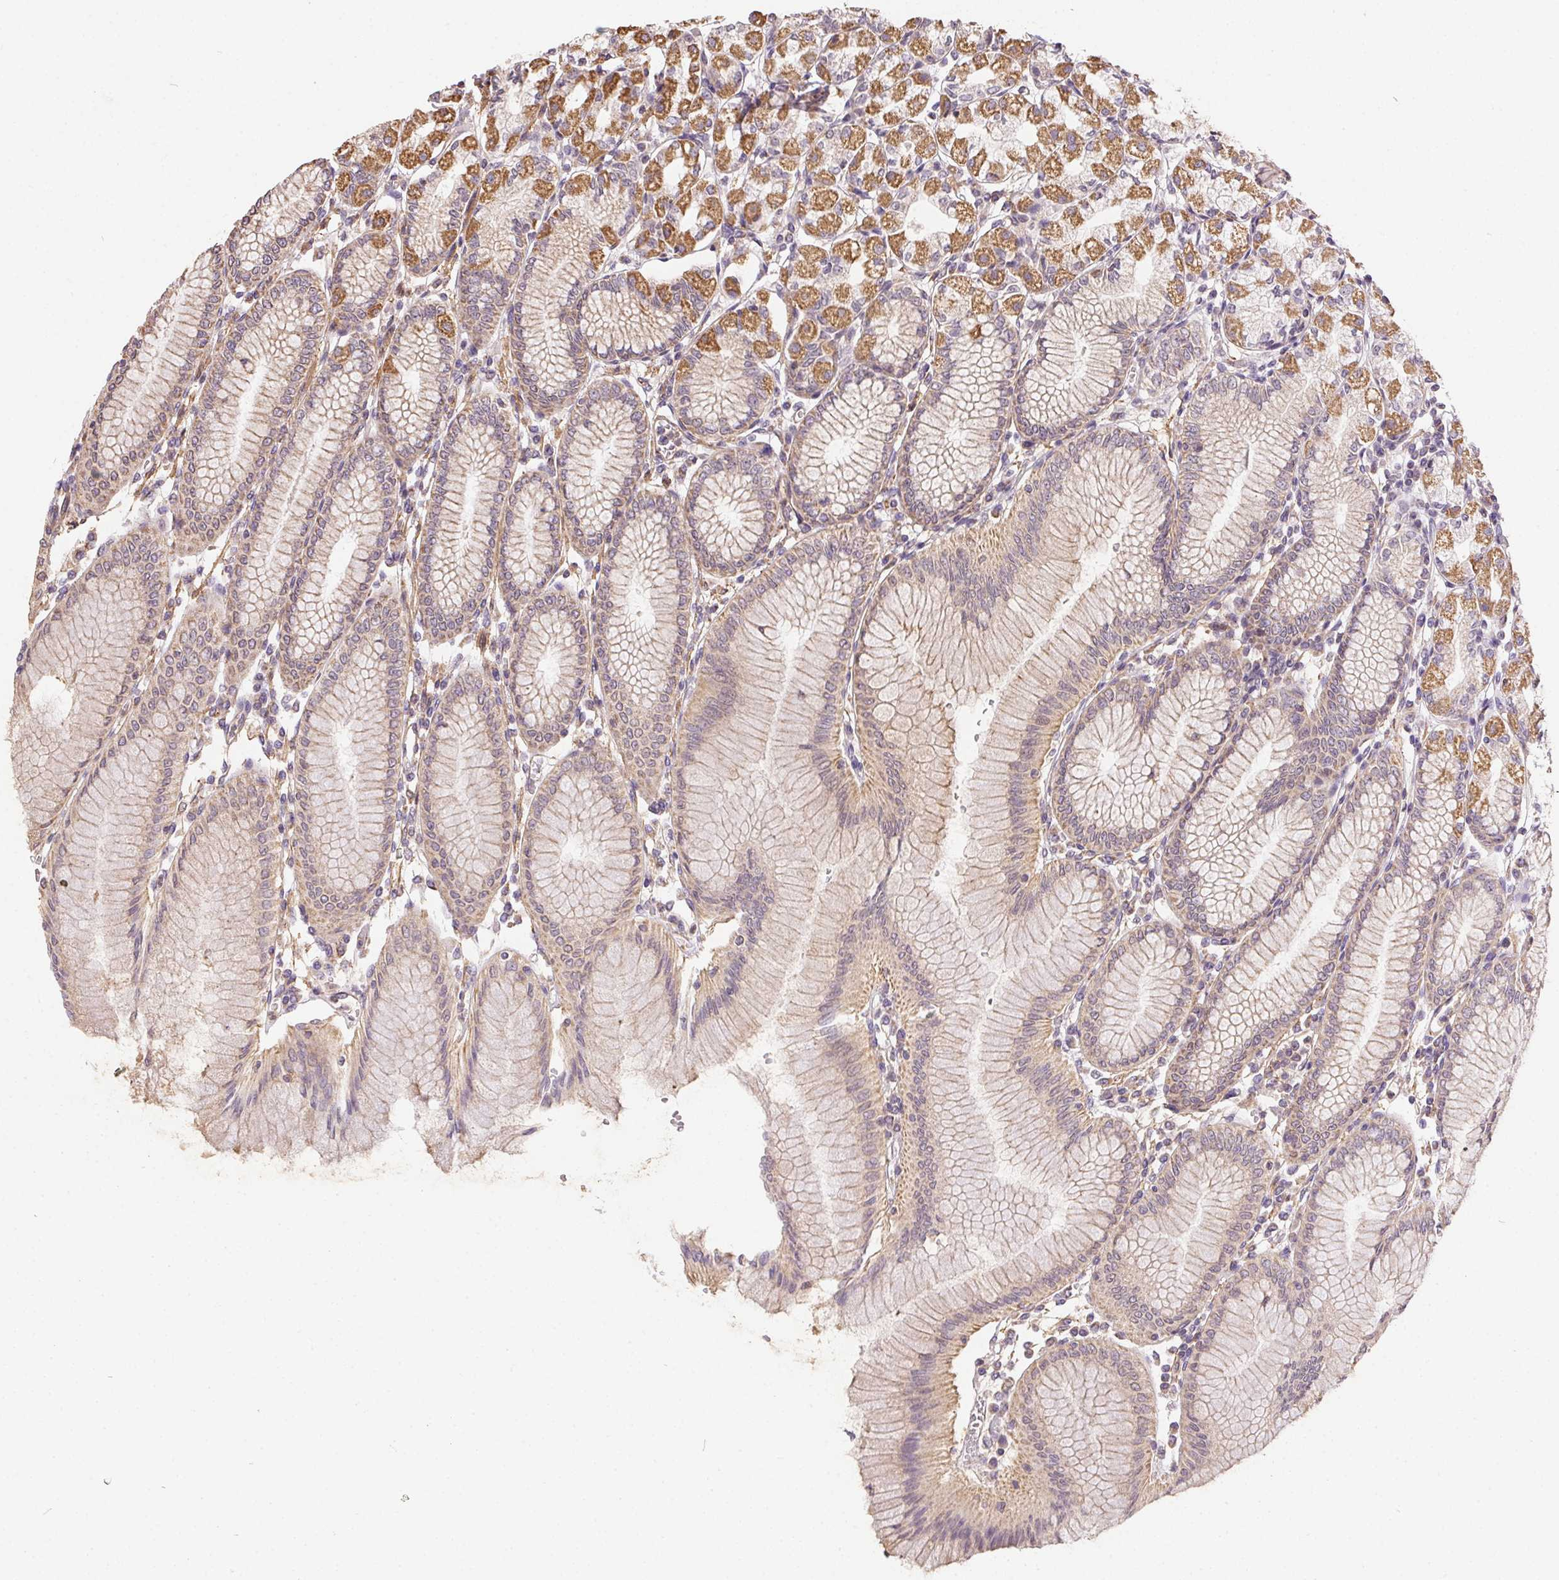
{"staining": {"intensity": "moderate", "quantity": "25%-75%", "location": "cytoplasmic/membranous"}, "tissue": "stomach", "cell_type": "Glandular cells", "image_type": "normal", "snomed": [{"axis": "morphology", "description": "Normal tissue, NOS"}, {"axis": "topography", "description": "Skeletal muscle"}, {"axis": "topography", "description": "Stomach"}], "caption": "Immunohistochemical staining of unremarkable human stomach exhibits moderate cytoplasmic/membranous protein expression in approximately 25%-75% of glandular cells. Nuclei are stained in blue.", "gene": "REV3L", "patient": {"sex": "female", "age": 57}}